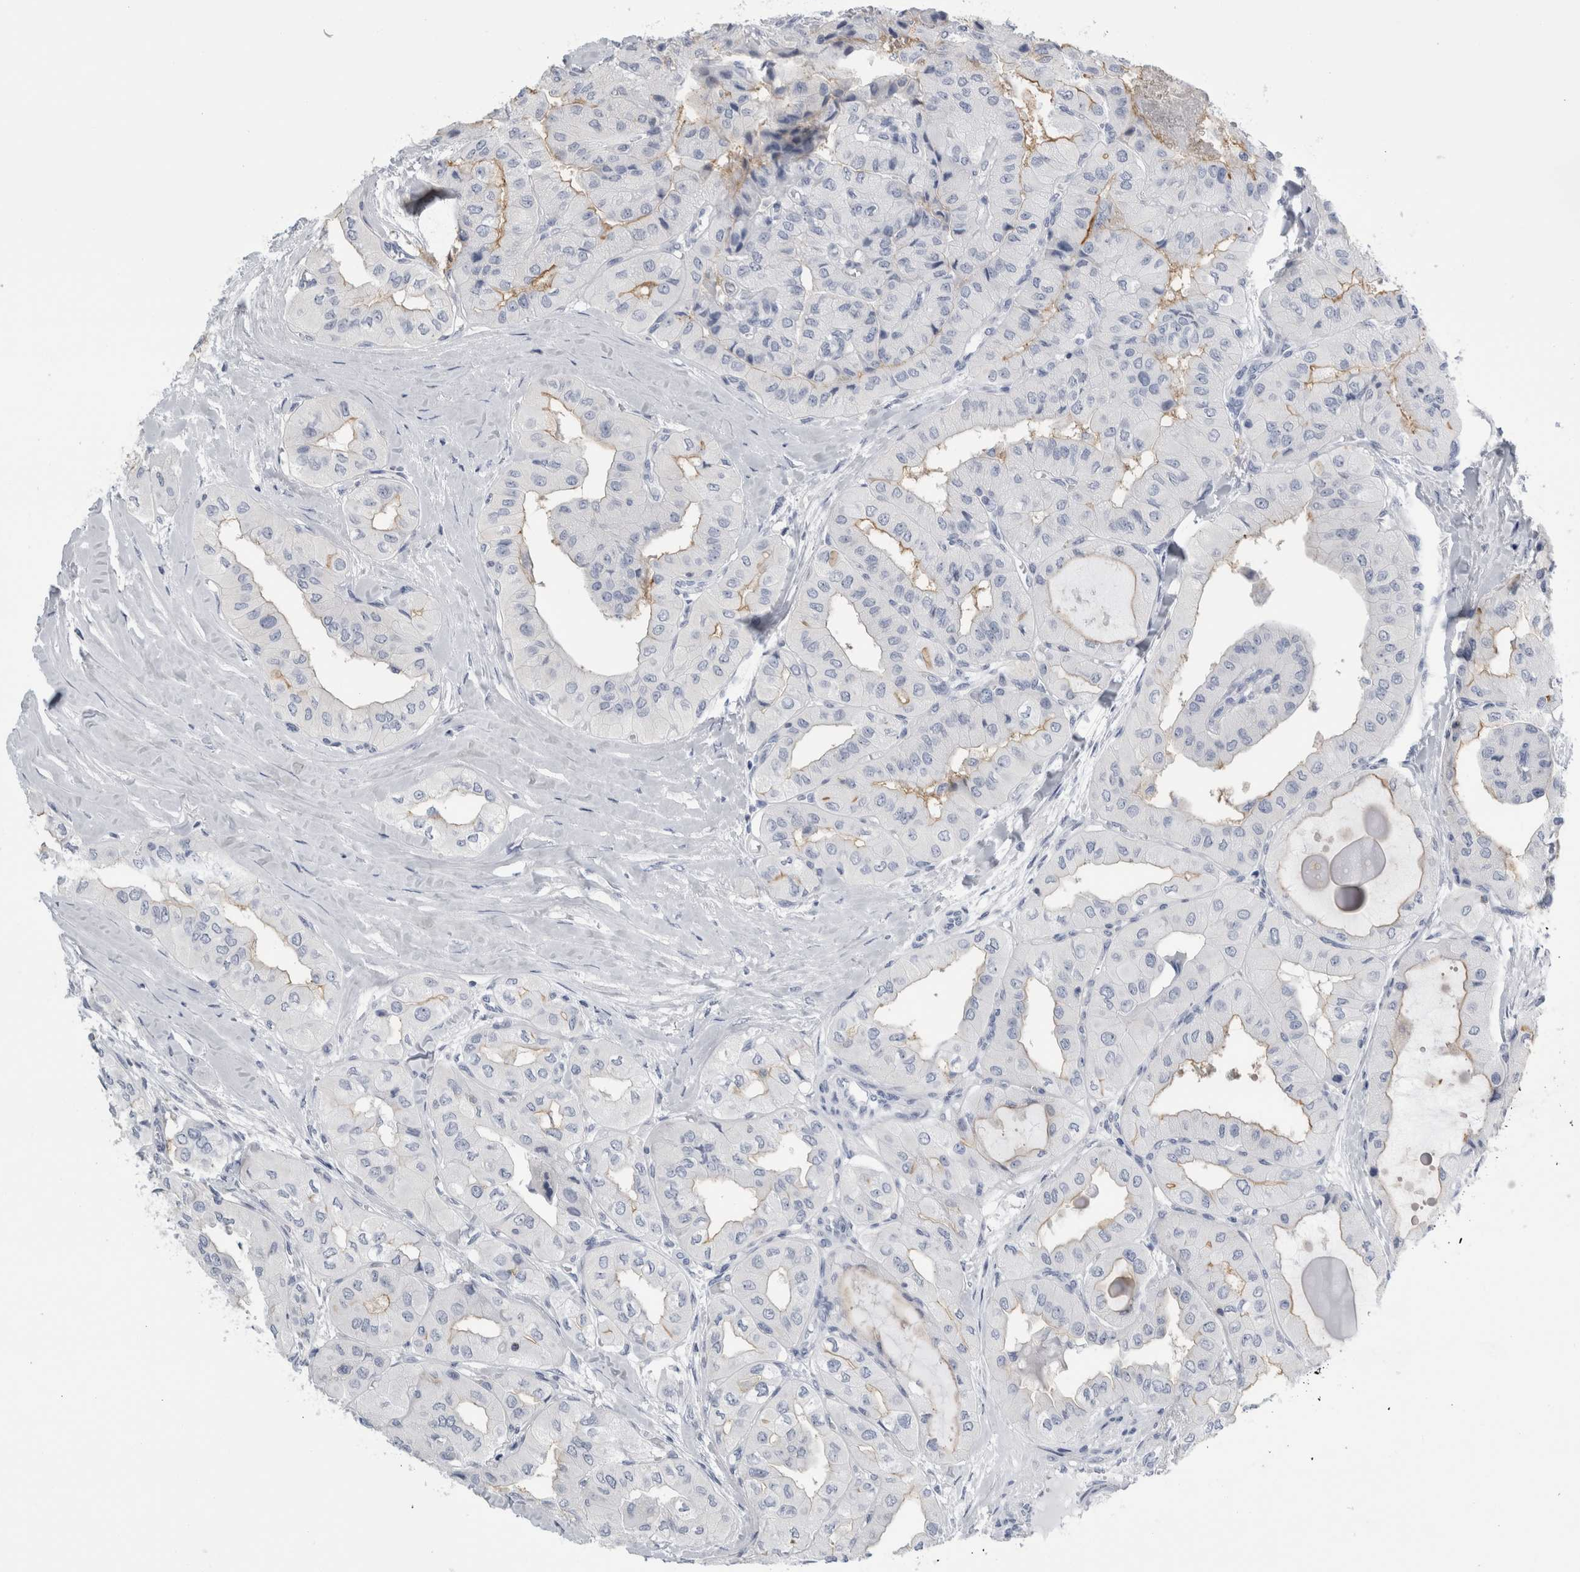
{"staining": {"intensity": "weak", "quantity": "<25%", "location": "cytoplasmic/membranous"}, "tissue": "thyroid cancer", "cell_type": "Tumor cells", "image_type": "cancer", "snomed": [{"axis": "morphology", "description": "Papillary adenocarcinoma, NOS"}, {"axis": "topography", "description": "Thyroid gland"}], "caption": "A high-resolution photomicrograph shows immunohistochemistry staining of thyroid cancer (papillary adenocarcinoma), which demonstrates no significant positivity in tumor cells.", "gene": "ANKFY1", "patient": {"sex": "female", "age": 59}}